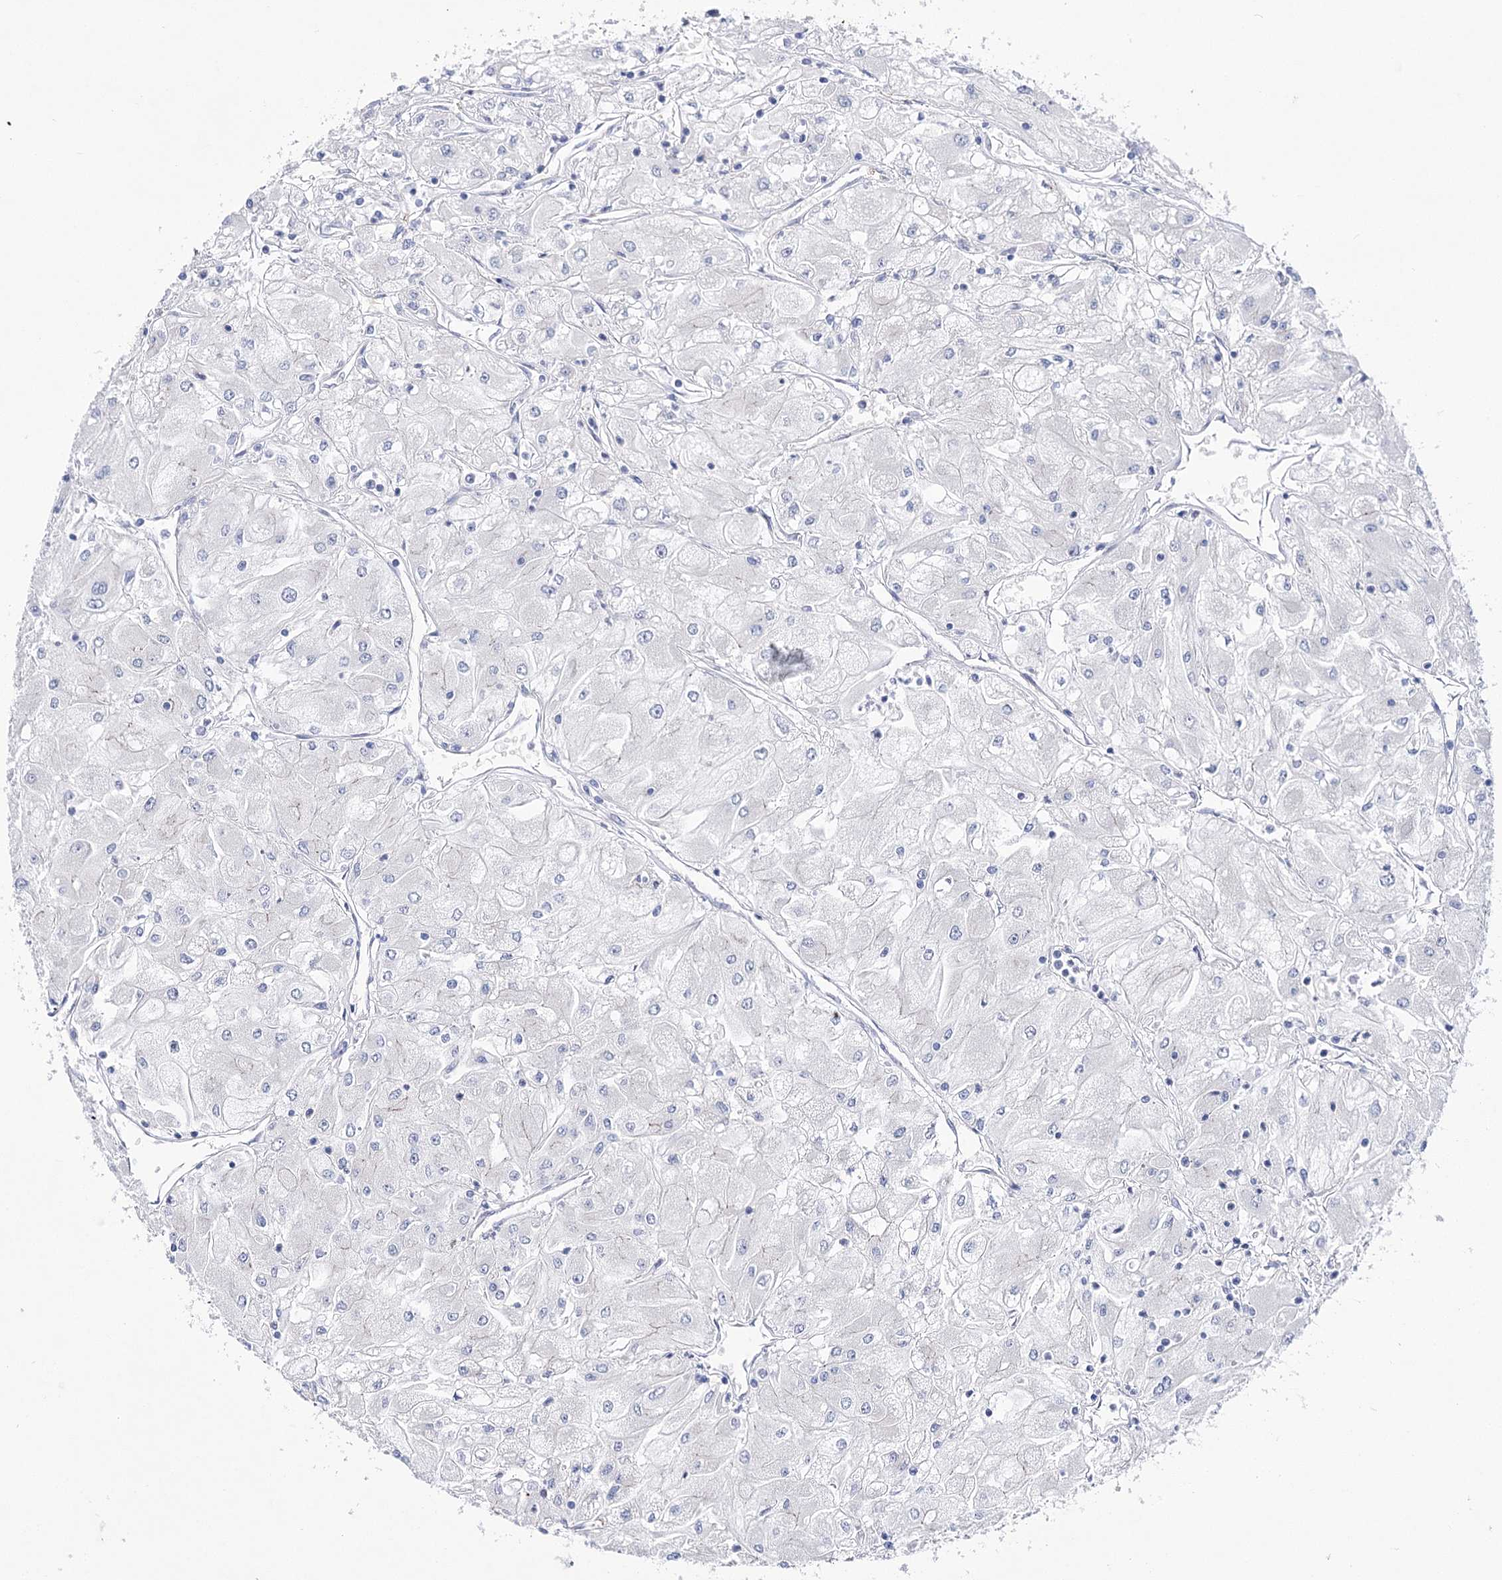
{"staining": {"intensity": "negative", "quantity": "none", "location": "none"}, "tissue": "renal cancer", "cell_type": "Tumor cells", "image_type": "cancer", "snomed": [{"axis": "morphology", "description": "Adenocarcinoma, NOS"}, {"axis": "topography", "description": "Kidney"}], "caption": "Immunohistochemistry photomicrograph of renal adenocarcinoma stained for a protein (brown), which demonstrates no staining in tumor cells. (DAB (3,3'-diaminobenzidine) IHC, high magnification).", "gene": "NRAP", "patient": {"sex": "male", "age": 80}}